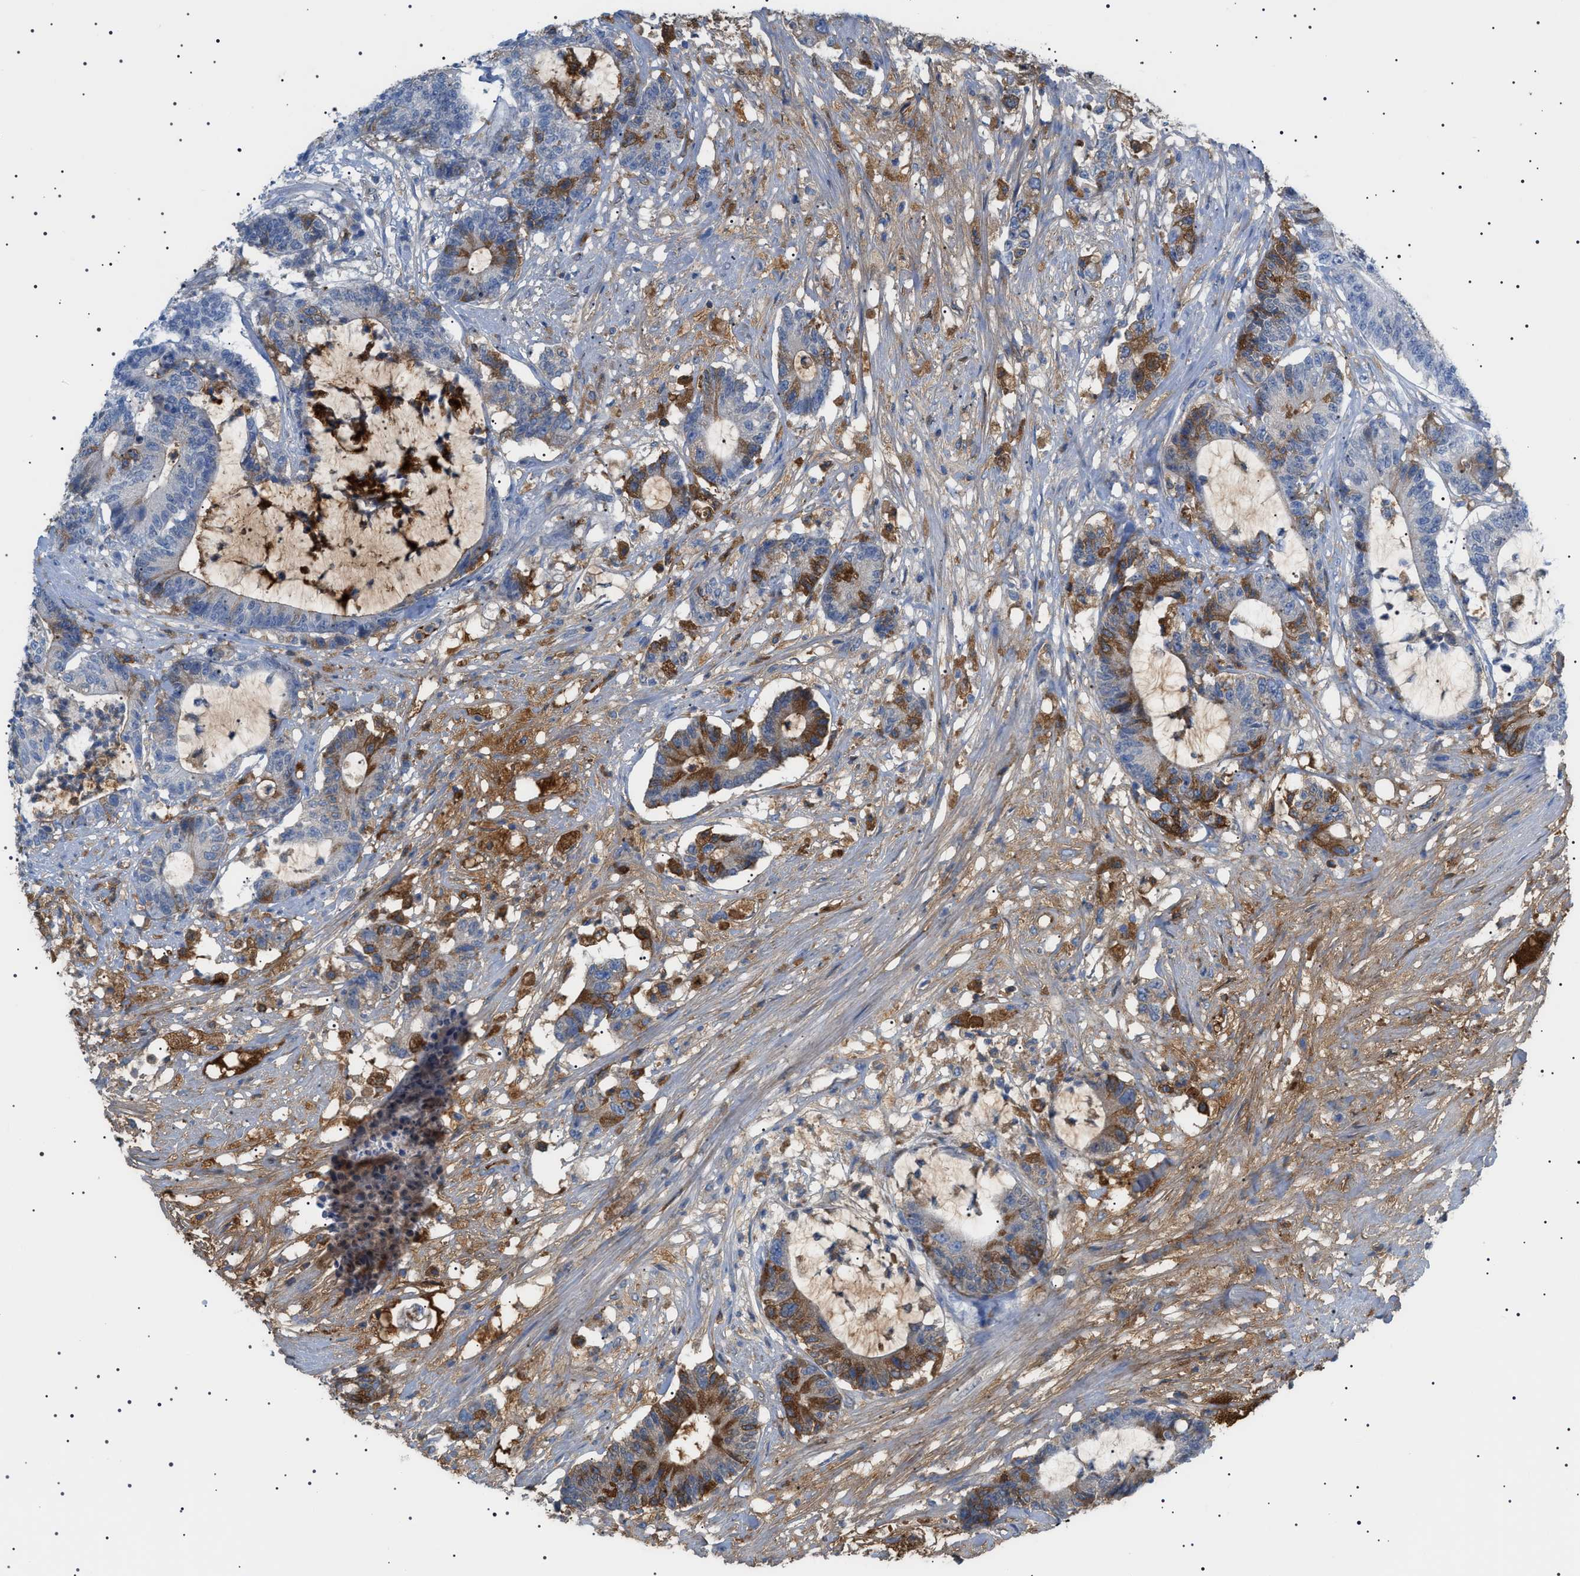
{"staining": {"intensity": "moderate", "quantity": "25%-75%", "location": "cytoplasmic/membranous"}, "tissue": "colorectal cancer", "cell_type": "Tumor cells", "image_type": "cancer", "snomed": [{"axis": "morphology", "description": "Adenocarcinoma, NOS"}, {"axis": "topography", "description": "Colon"}], "caption": "This is an image of immunohistochemistry (IHC) staining of colorectal cancer, which shows moderate expression in the cytoplasmic/membranous of tumor cells.", "gene": "LPA", "patient": {"sex": "female", "age": 84}}